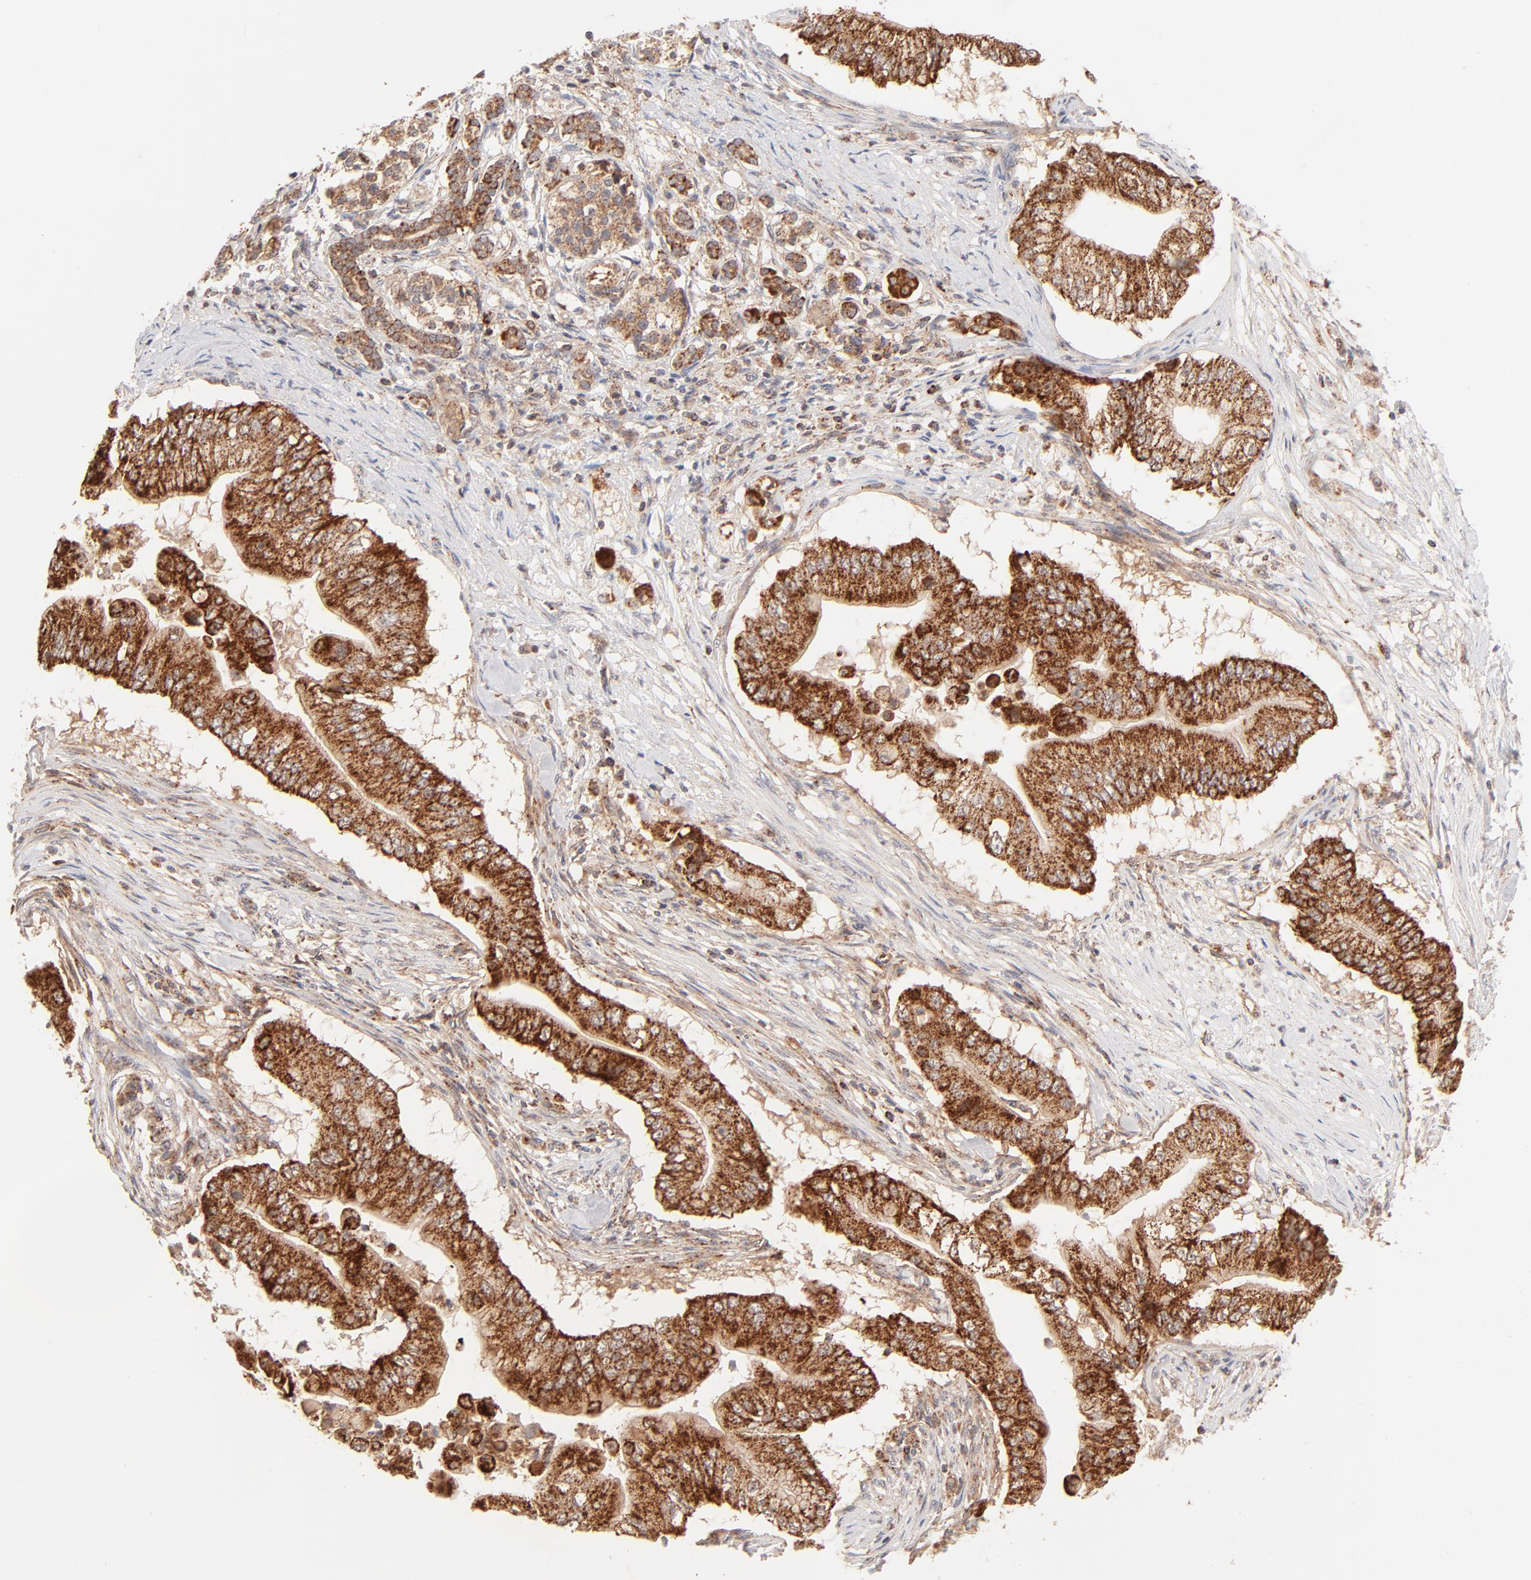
{"staining": {"intensity": "strong", "quantity": ">75%", "location": "cytoplasmic/membranous"}, "tissue": "pancreatic cancer", "cell_type": "Tumor cells", "image_type": "cancer", "snomed": [{"axis": "morphology", "description": "Adenocarcinoma, NOS"}, {"axis": "topography", "description": "Pancreas"}], "caption": "DAB immunohistochemical staining of adenocarcinoma (pancreatic) demonstrates strong cytoplasmic/membranous protein expression in approximately >75% of tumor cells. Using DAB (3,3'-diaminobenzidine) (brown) and hematoxylin (blue) stains, captured at high magnification using brightfield microscopy.", "gene": "CSPG4", "patient": {"sex": "male", "age": 62}}